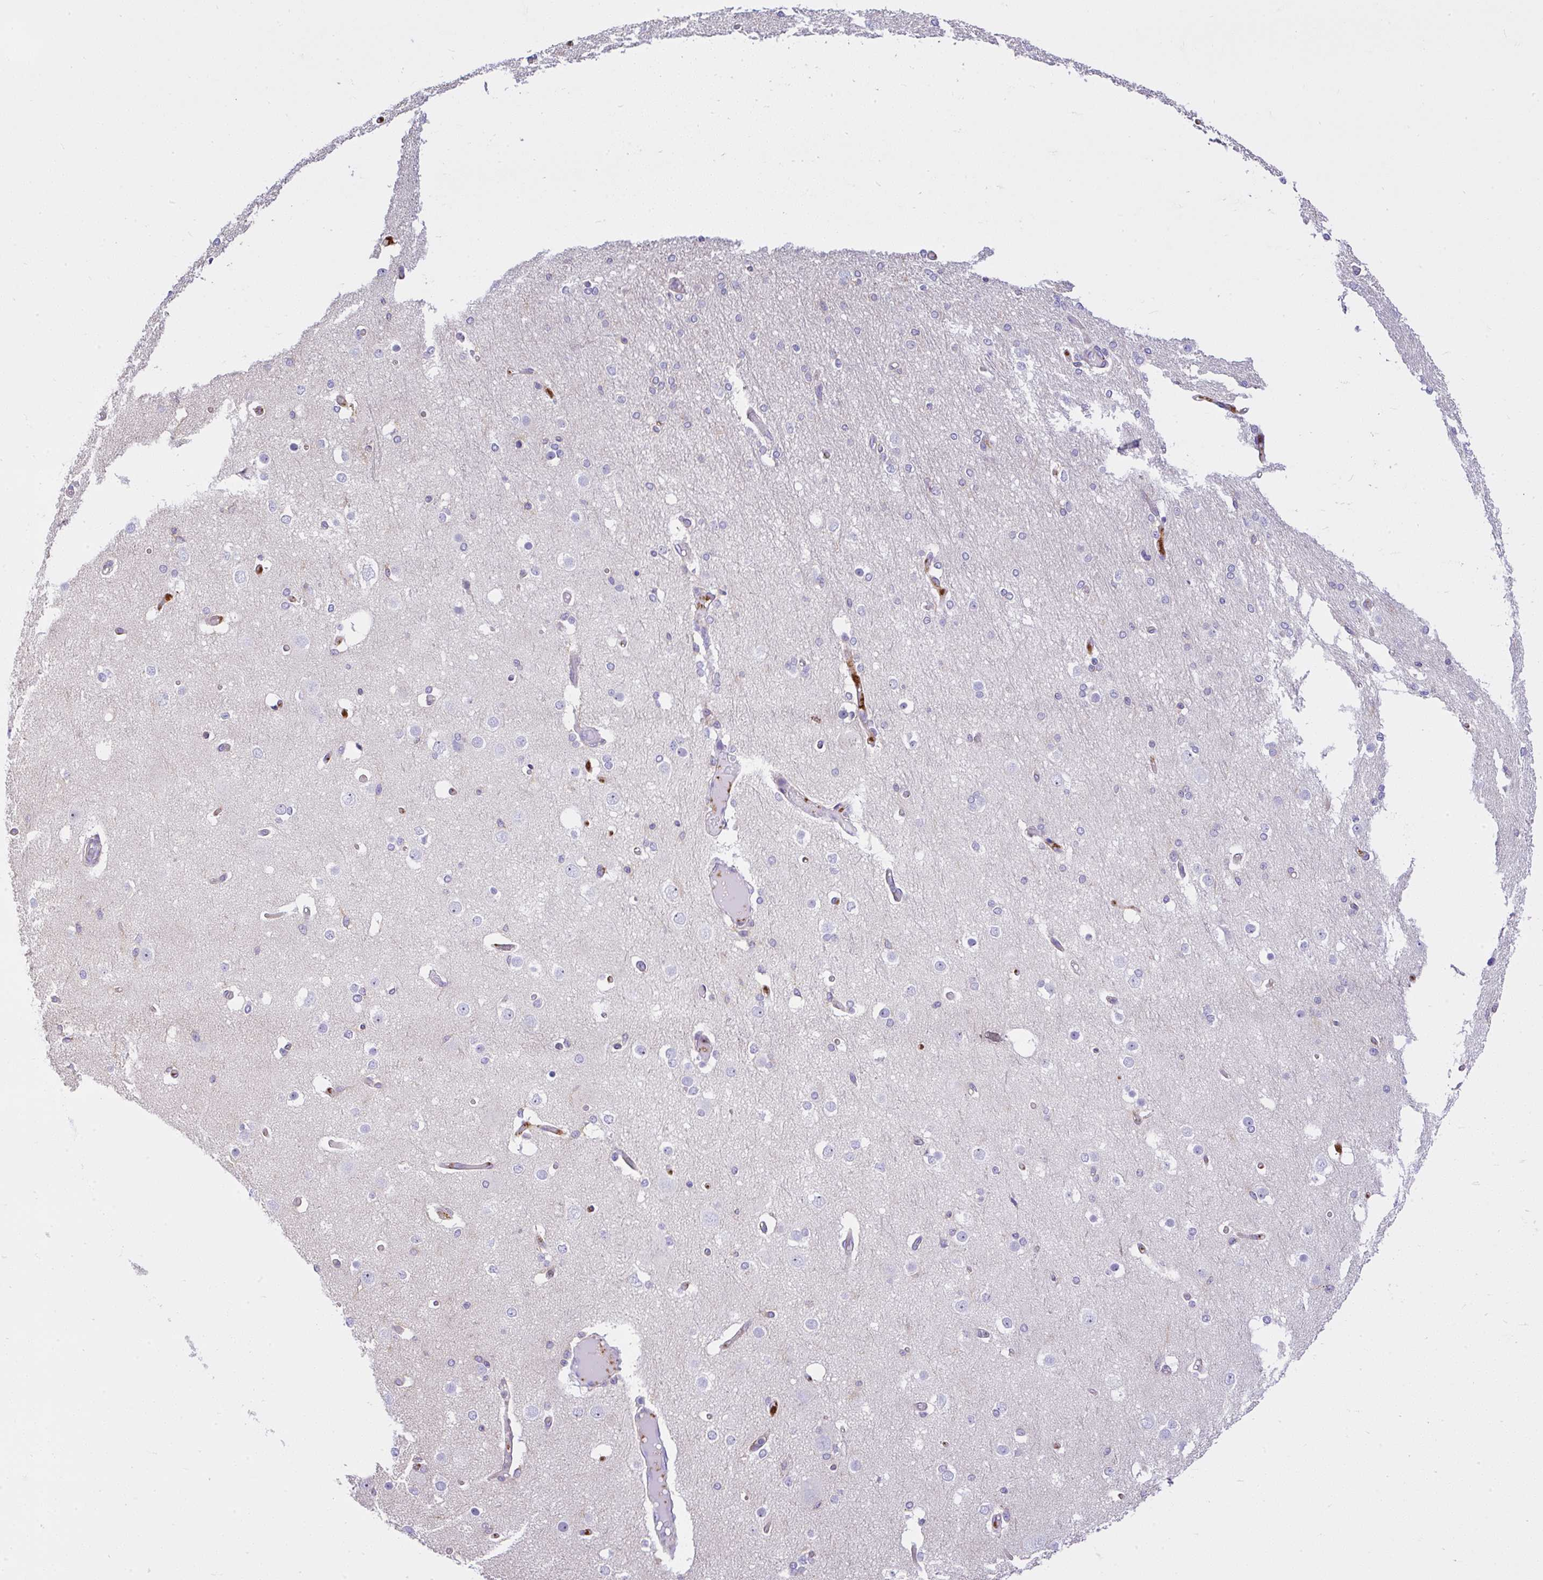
{"staining": {"intensity": "negative", "quantity": "none", "location": "none"}, "tissue": "cerebral cortex", "cell_type": "Endothelial cells", "image_type": "normal", "snomed": [{"axis": "morphology", "description": "Normal tissue, NOS"}, {"axis": "morphology", "description": "Inflammation, NOS"}, {"axis": "topography", "description": "Cerebral cortex"}], "caption": "Immunohistochemistry histopathology image of benign cerebral cortex: human cerebral cortex stained with DAB (3,3'-diaminobenzidine) exhibits no significant protein expression in endothelial cells.", "gene": "CCDC142", "patient": {"sex": "male", "age": 6}}